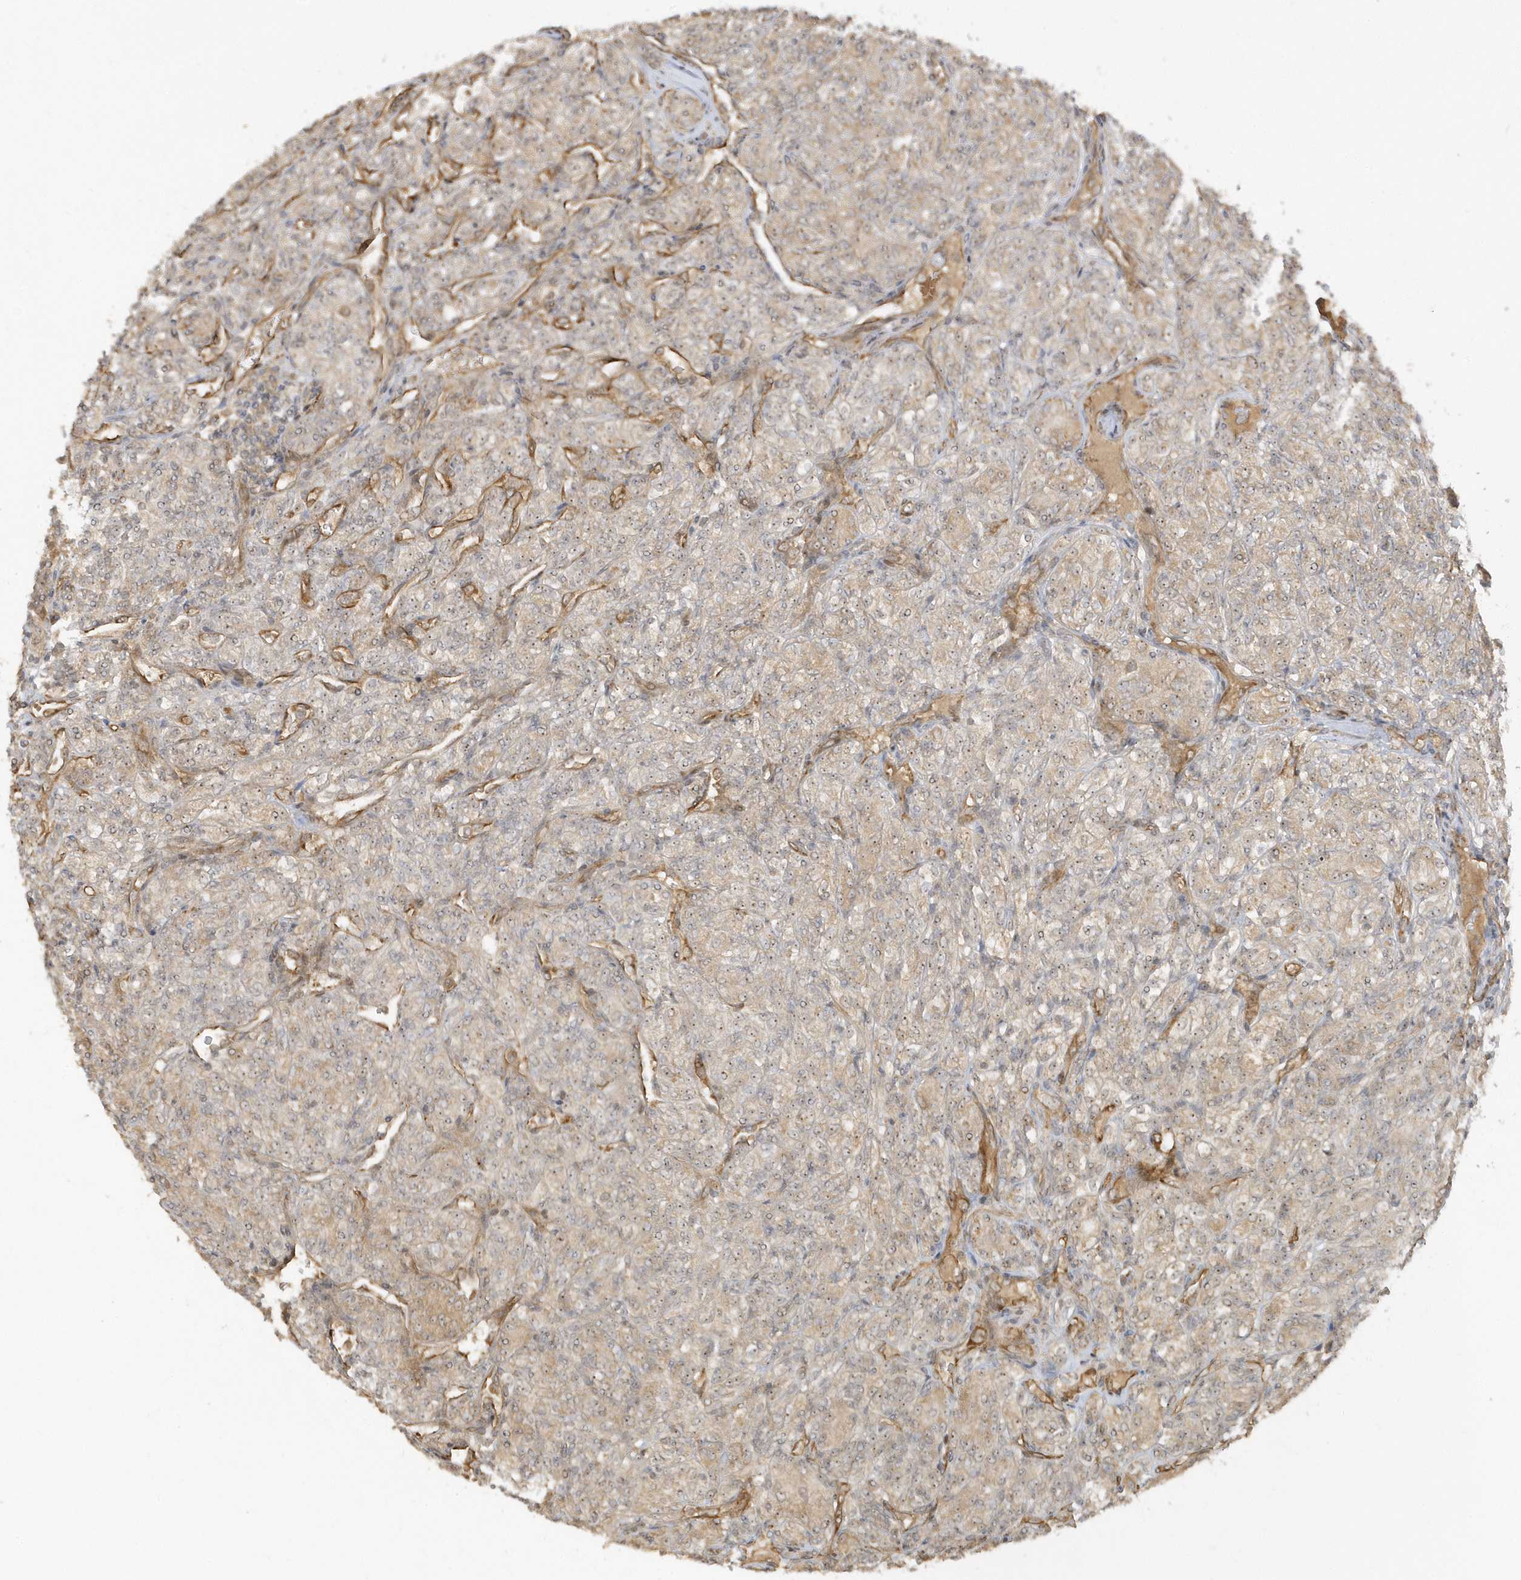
{"staining": {"intensity": "weak", "quantity": ">75%", "location": "cytoplasmic/membranous"}, "tissue": "renal cancer", "cell_type": "Tumor cells", "image_type": "cancer", "snomed": [{"axis": "morphology", "description": "Adenocarcinoma, NOS"}, {"axis": "topography", "description": "Kidney"}], "caption": "Immunohistochemistry (IHC) (DAB) staining of human renal cancer (adenocarcinoma) demonstrates weak cytoplasmic/membranous protein positivity in about >75% of tumor cells. (DAB = brown stain, brightfield microscopy at high magnification).", "gene": "ECM2", "patient": {"sex": "male", "age": 77}}